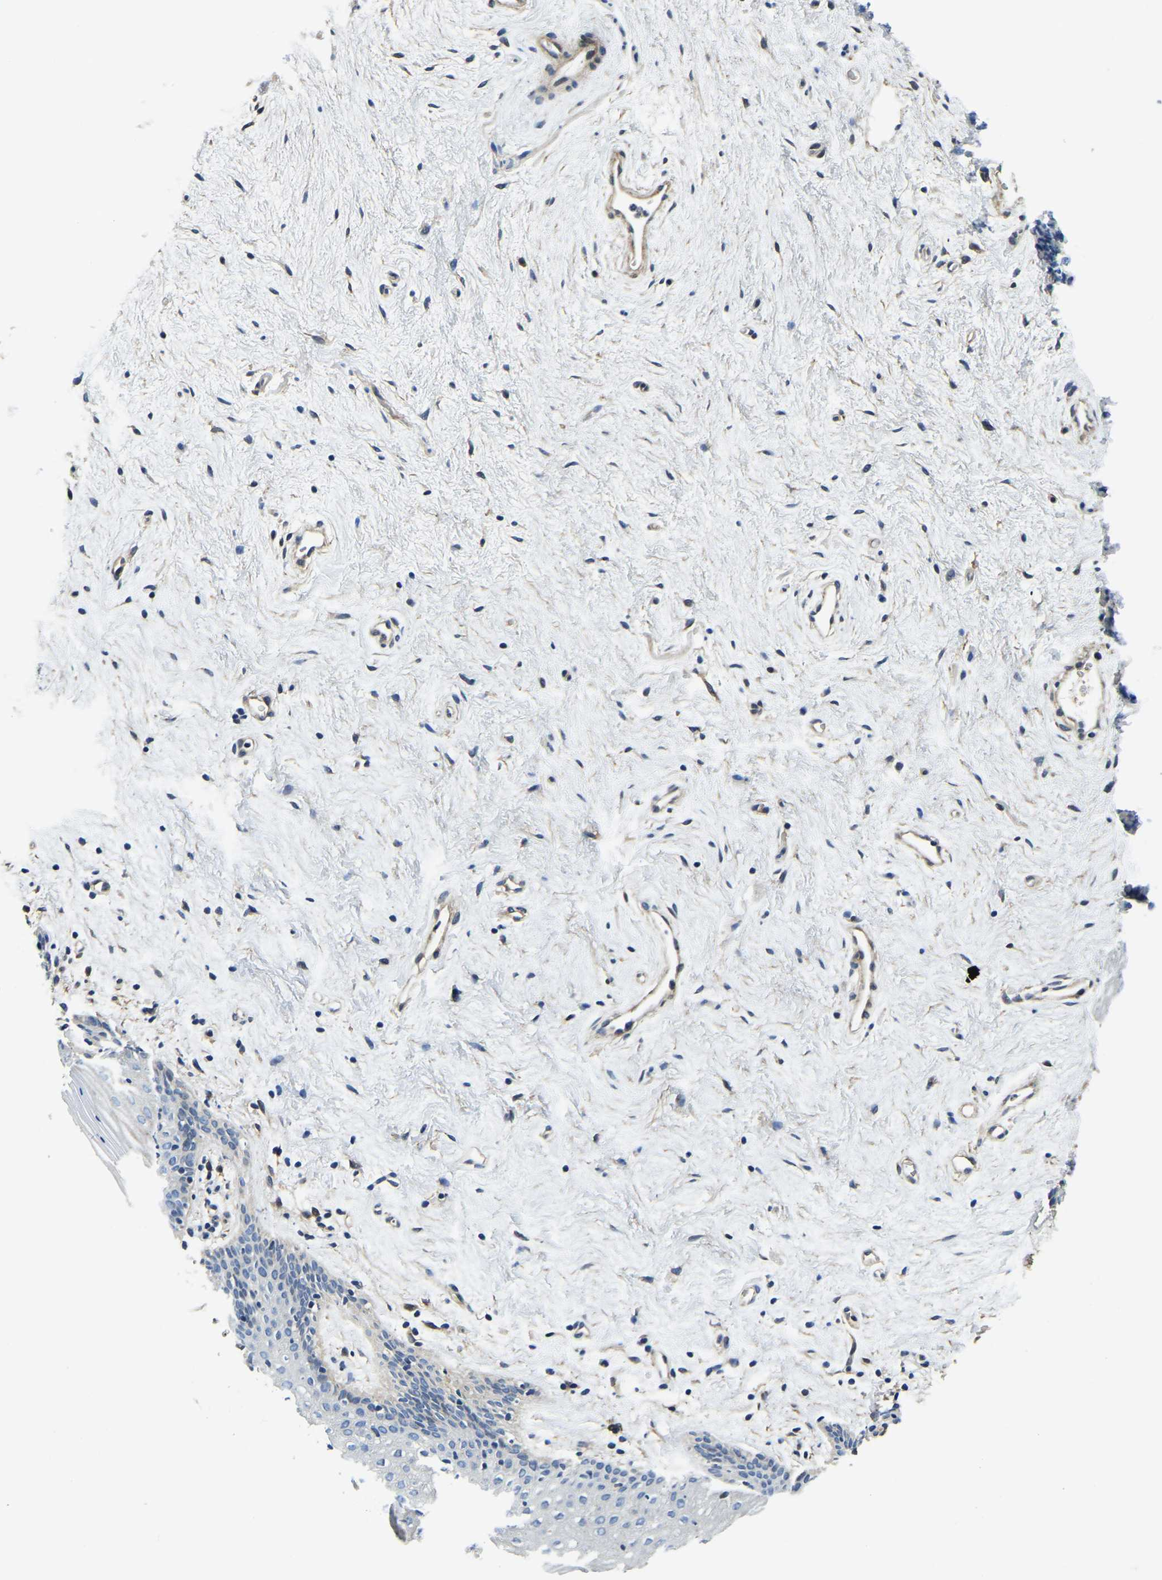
{"staining": {"intensity": "negative", "quantity": "none", "location": "none"}, "tissue": "vagina", "cell_type": "Squamous epithelial cells", "image_type": "normal", "snomed": [{"axis": "morphology", "description": "Normal tissue, NOS"}, {"axis": "topography", "description": "Vagina"}], "caption": "A high-resolution image shows IHC staining of benign vagina, which shows no significant positivity in squamous epithelial cells.", "gene": "RNF39", "patient": {"sex": "female", "age": 44}}